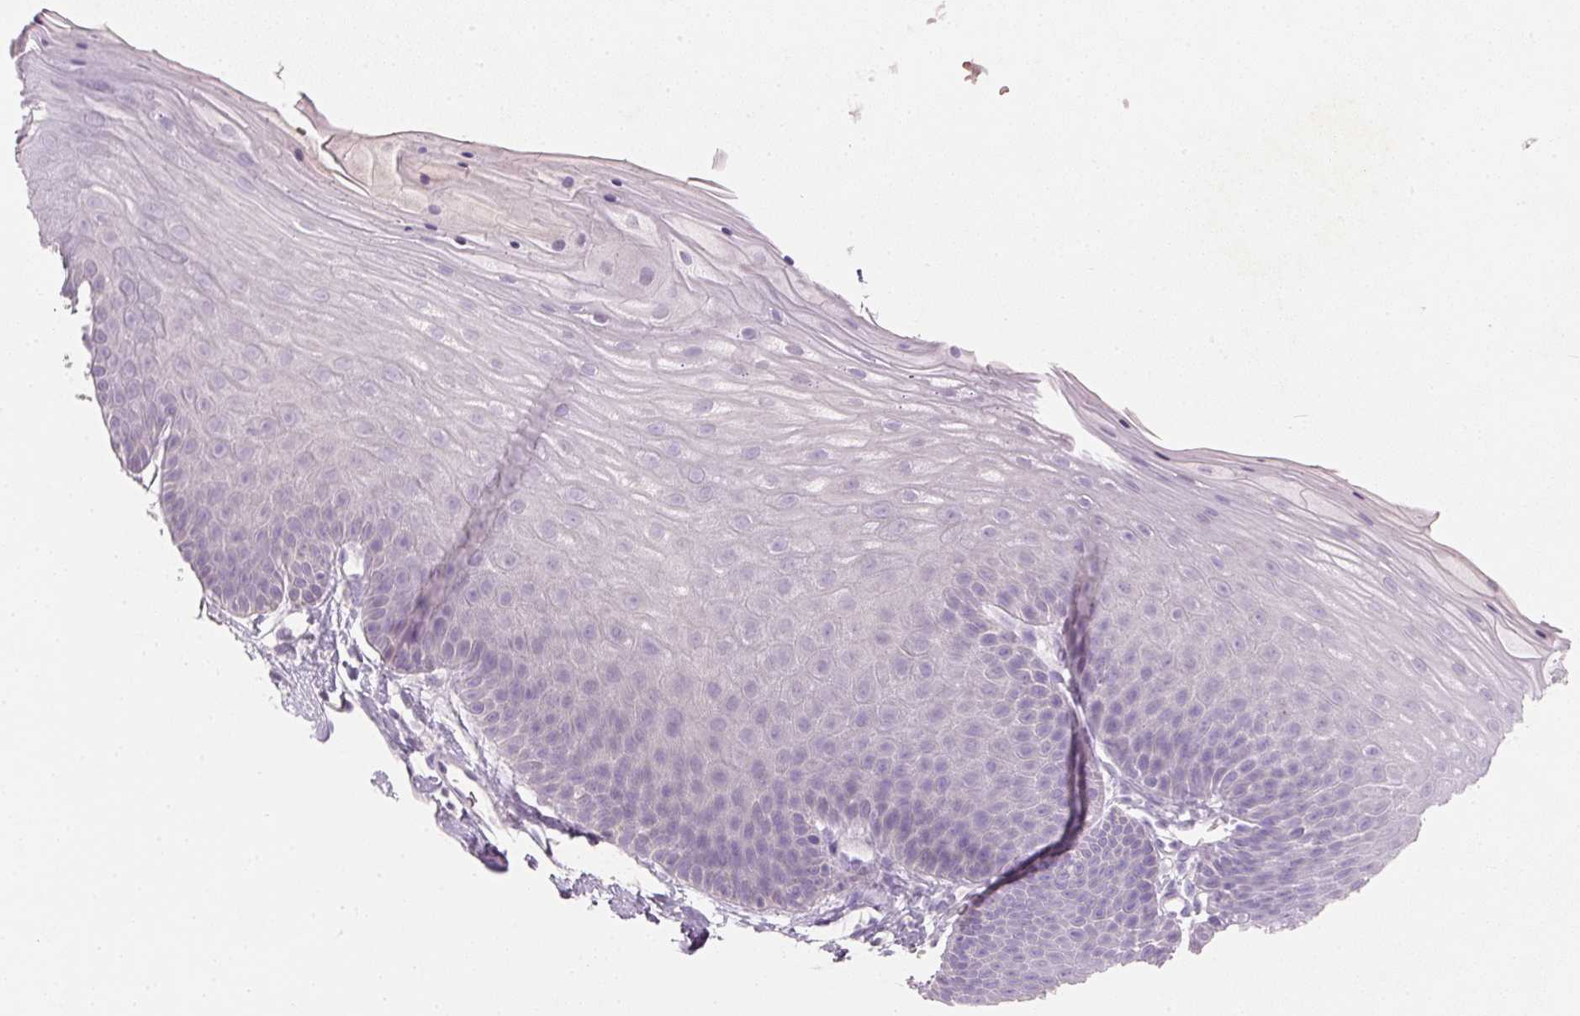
{"staining": {"intensity": "weak", "quantity": "<25%", "location": "cytoplasmic/membranous"}, "tissue": "skin", "cell_type": "Epidermal cells", "image_type": "normal", "snomed": [{"axis": "morphology", "description": "Normal tissue, NOS"}, {"axis": "topography", "description": "Anal"}], "caption": "An image of skin stained for a protein reveals no brown staining in epidermal cells.", "gene": "HSD17B1", "patient": {"sex": "male", "age": 53}}